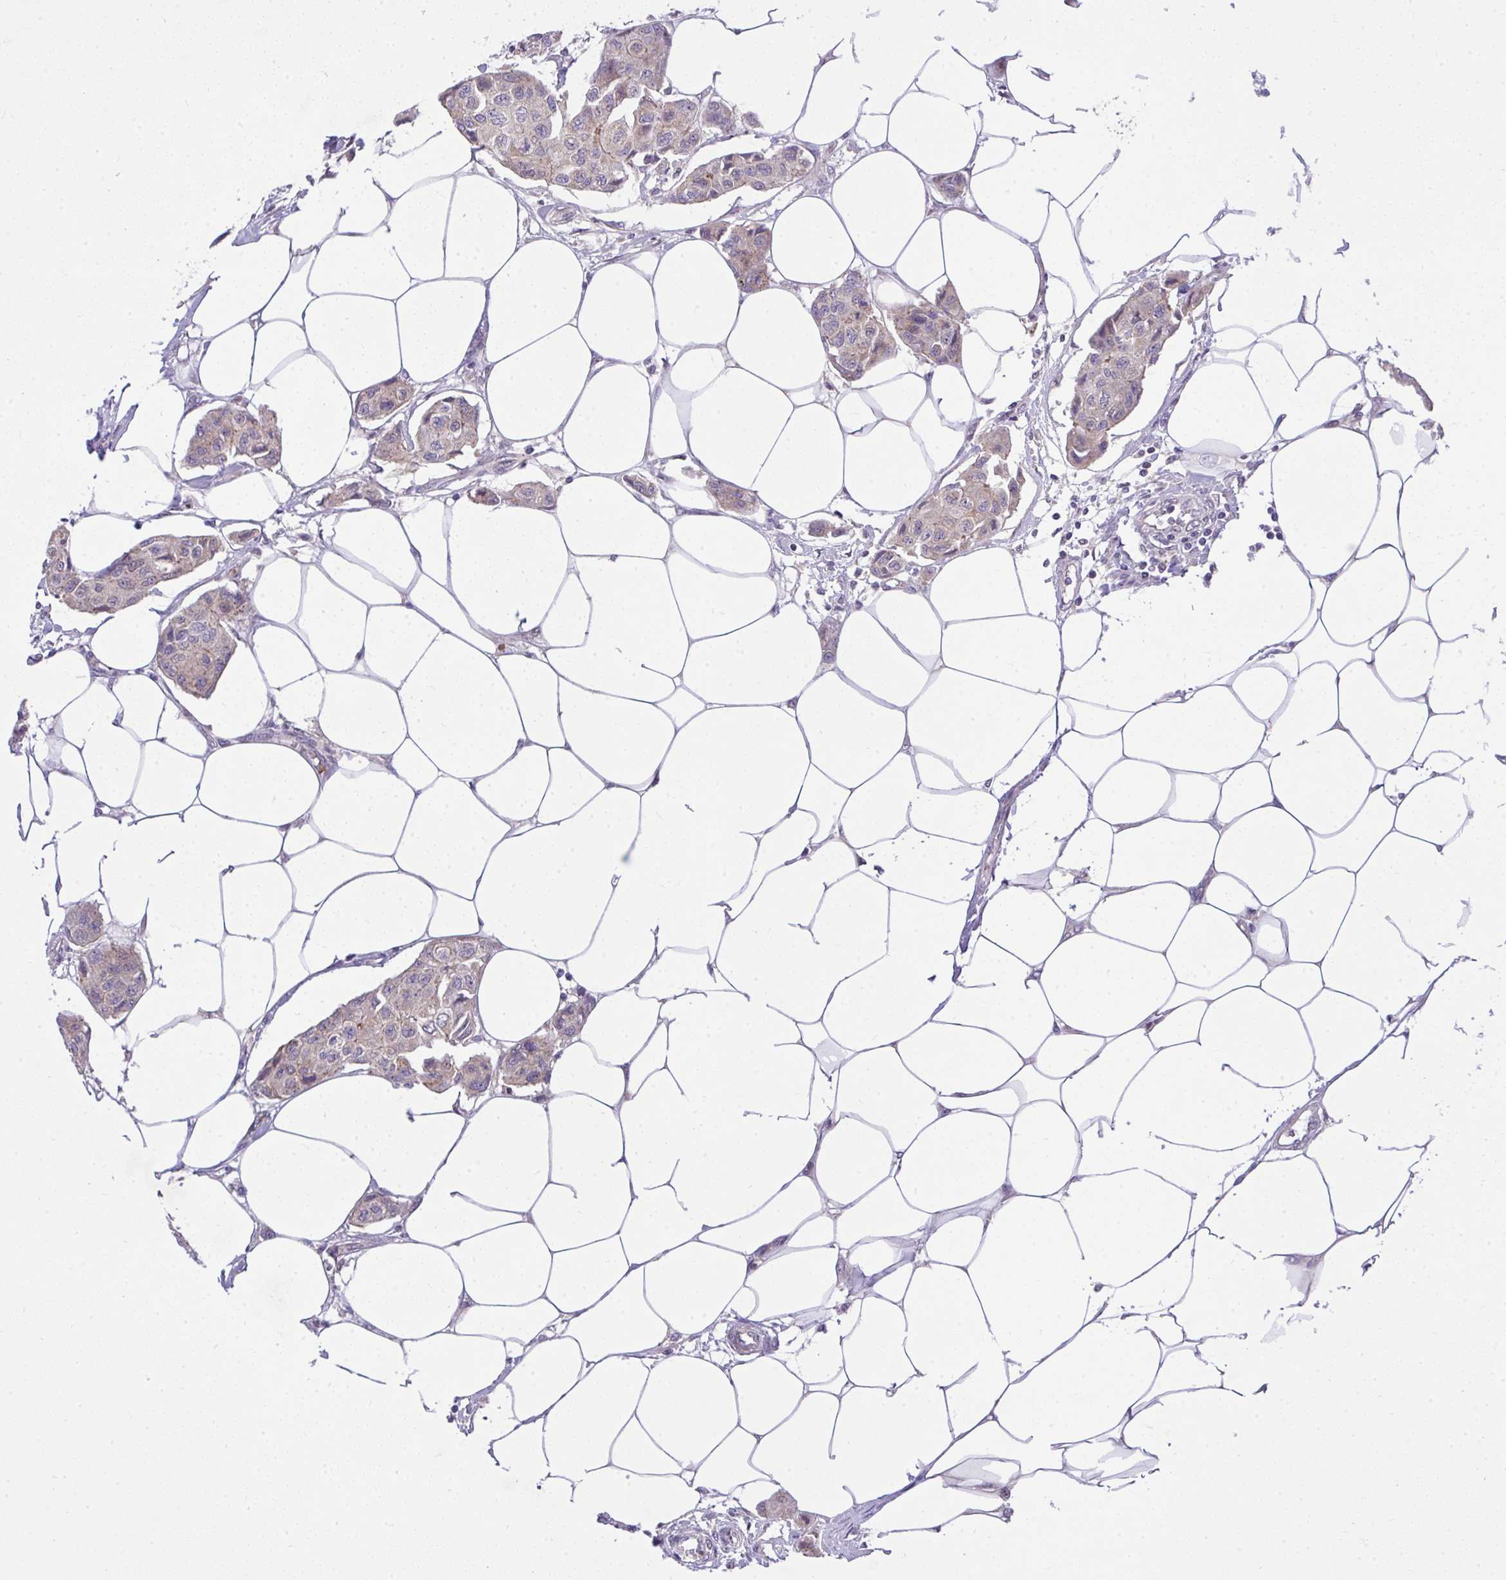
{"staining": {"intensity": "weak", "quantity": "25%-75%", "location": "cytoplasmic/membranous"}, "tissue": "breast cancer", "cell_type": "Tumor cells", "image_type": "cancer", "snomed": [{"axis": "morphology", "description": "Duct carcinoma"}, {"axis": "topography", "description": "Breast"}, {"axis": "topography", "description": "Lymph node"}], "caption": "Brown immunohistochemical staining in invasive ductal carcinoma (breast) exhibits weak cytoplasmic/membranous expression in about 25%-75% of tumor cells.", "gene": "CHIA", "patient": {"sex": "female", "age": 80}}